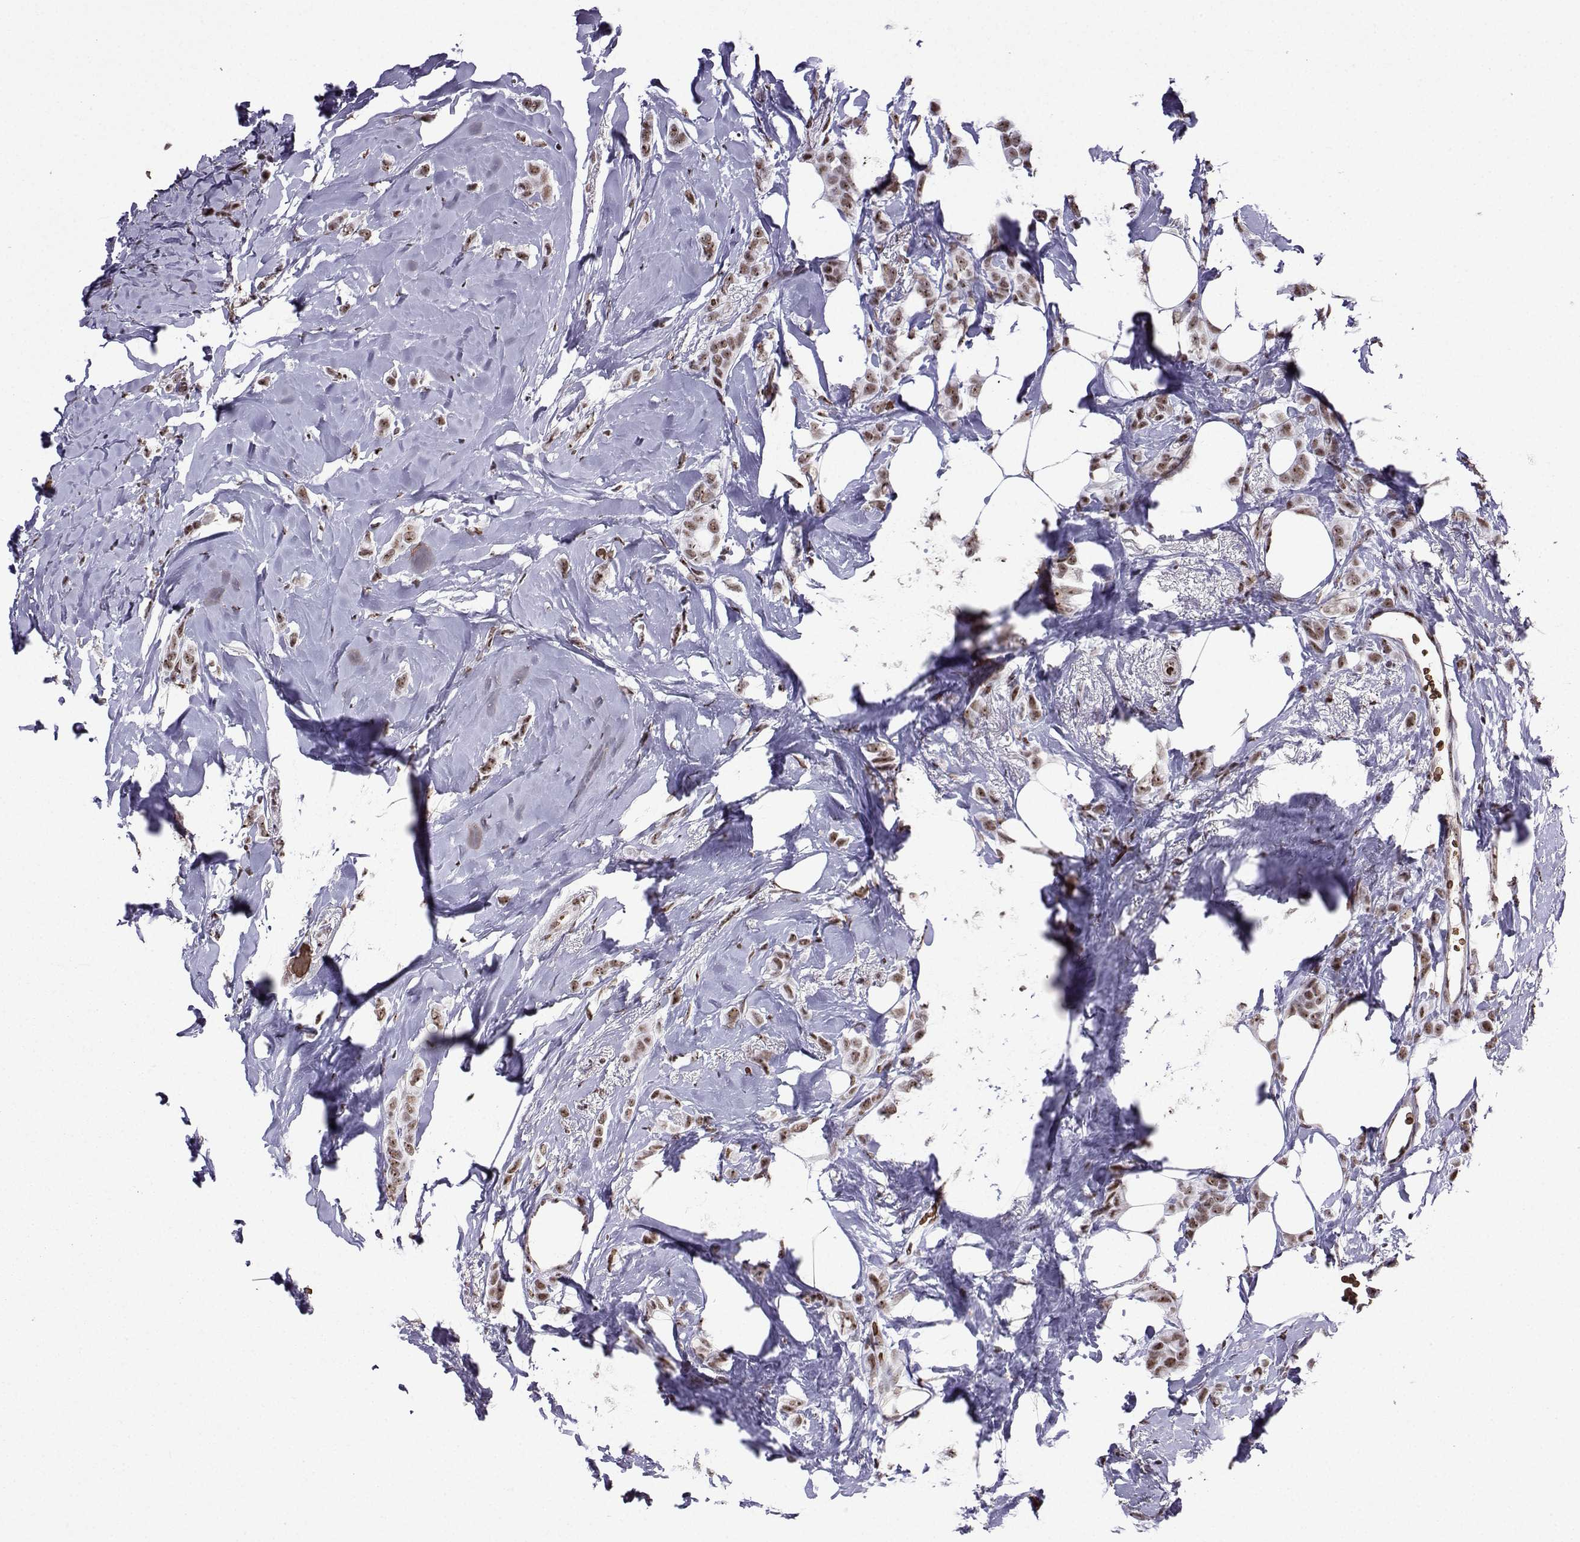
{"staining": {"intensity": "moderate", "quantity": ">75%", "location": "nuclear"}, "tissue": "breast cancer", "cell_type": "Tumor cells", "image_type": "cancer", "snomed": [{"axis": "morphology", "description": "Lobular carcinoma"}, {"axis": "topography", "description": "Breast"}], "caption": "Immunohistochemical staining of human lobular carcinoma (breast) displays moderate nuclear protein positivity in approximately >75% of tumor cells. Using DAB (brown) and hematoxylin (blue) stains, captured at high magnification using brightfield microscopy.", "gene": "CCNK", "patient": {"sex": "female", "age": 66}}